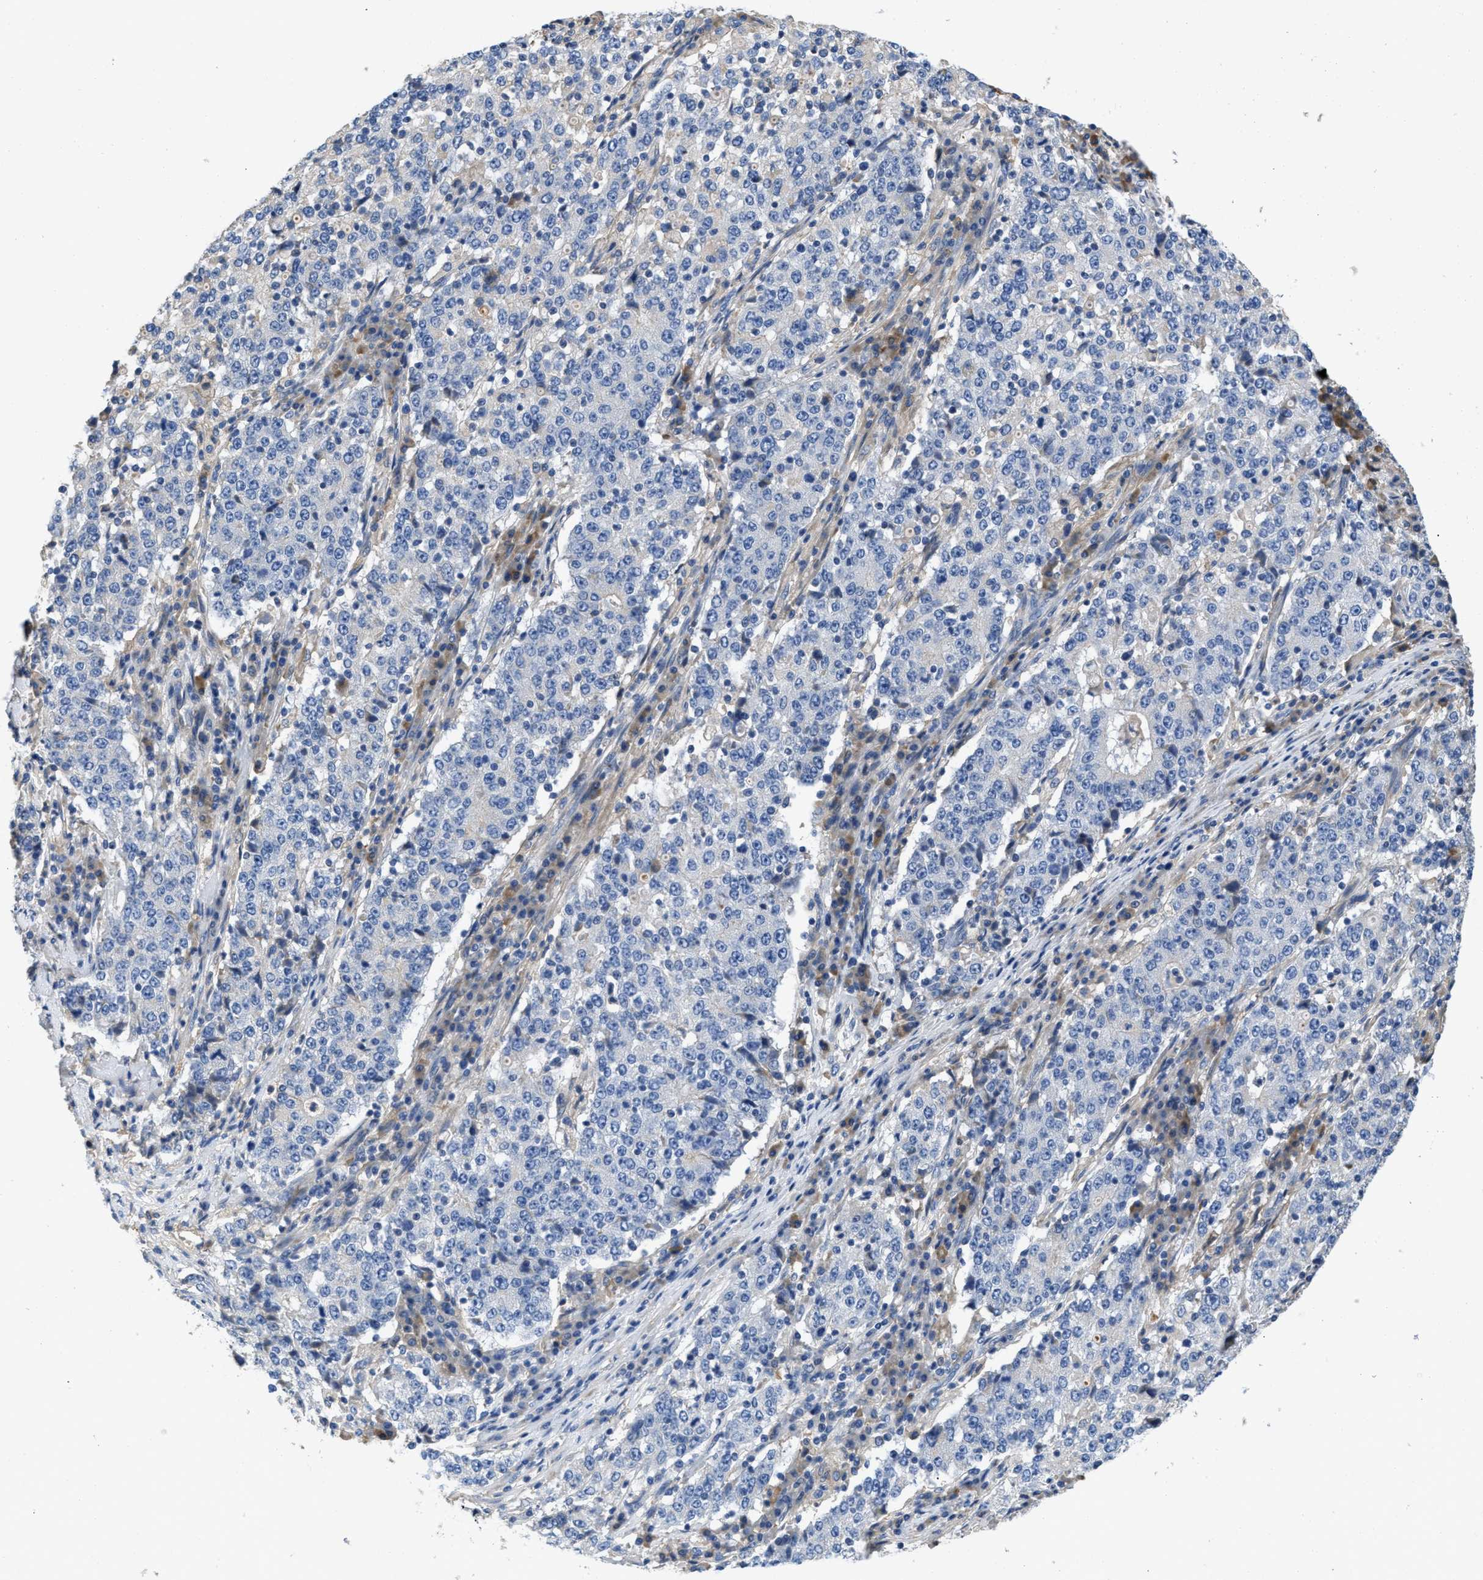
{"staining": {"intensity": "negative", "quantity": "none", "location": "none"}, "tissue": "stomach cancer", "cell_type": "Tumor cells", "image_type": "cancer", "snomed": [{"axis": "morphology", "description": "Adenocarcinoma, NOS"}, {"axis": "topography", "description": "Stomach"}], "caption": "Micrograph shows no protein expression in tumor cells of stomach cancer (adenocarcinoma) tissue. (DAB (3,3'-diaminobenzidine) IHC, high magnification).", "gene": "C1S", "patient": {"sex": "male", "age": 59}}